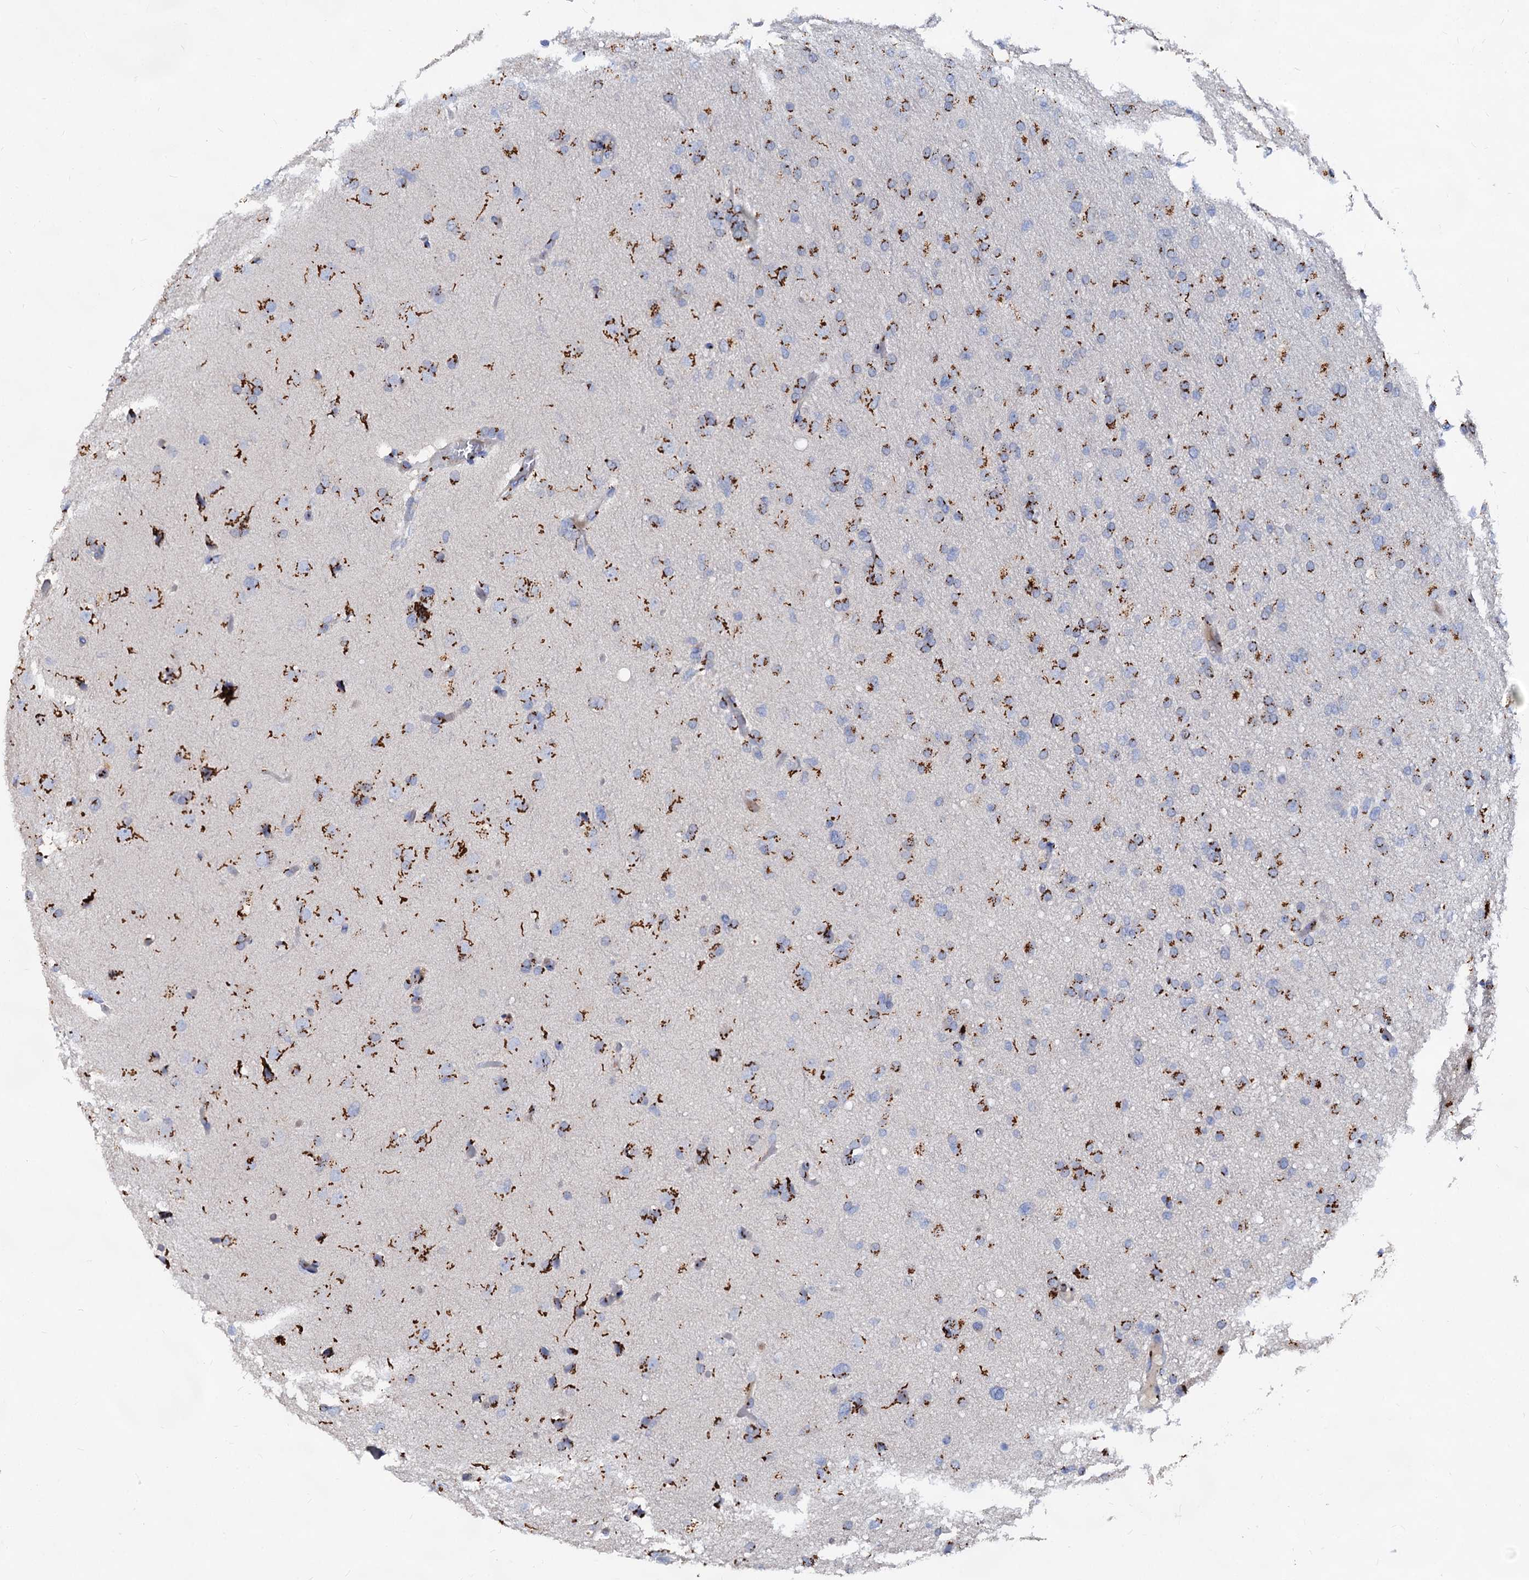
{"staining": {"intensity": "strong", "quantity": "25%-75%", "location": "cytoplasmic/membranous"}, "tissue": "glioma", "cell_type": "Tumor cells", "image_type": "cancer", "snomed": [{"axis": "morphology", "description": "Glioma, malignant, High grade"}, {"axis": "topography", "description": "Cerebral cortex"}], "caption": "Immunohistochemical staining of malignant glioma (high-grade) exhibits high levels of strong cytoplasmic/membranous protein staining in about 25%-75% of tumor cells.", "gene": "TM9SF3", "patient": {"sex": "female", "age": 36}}